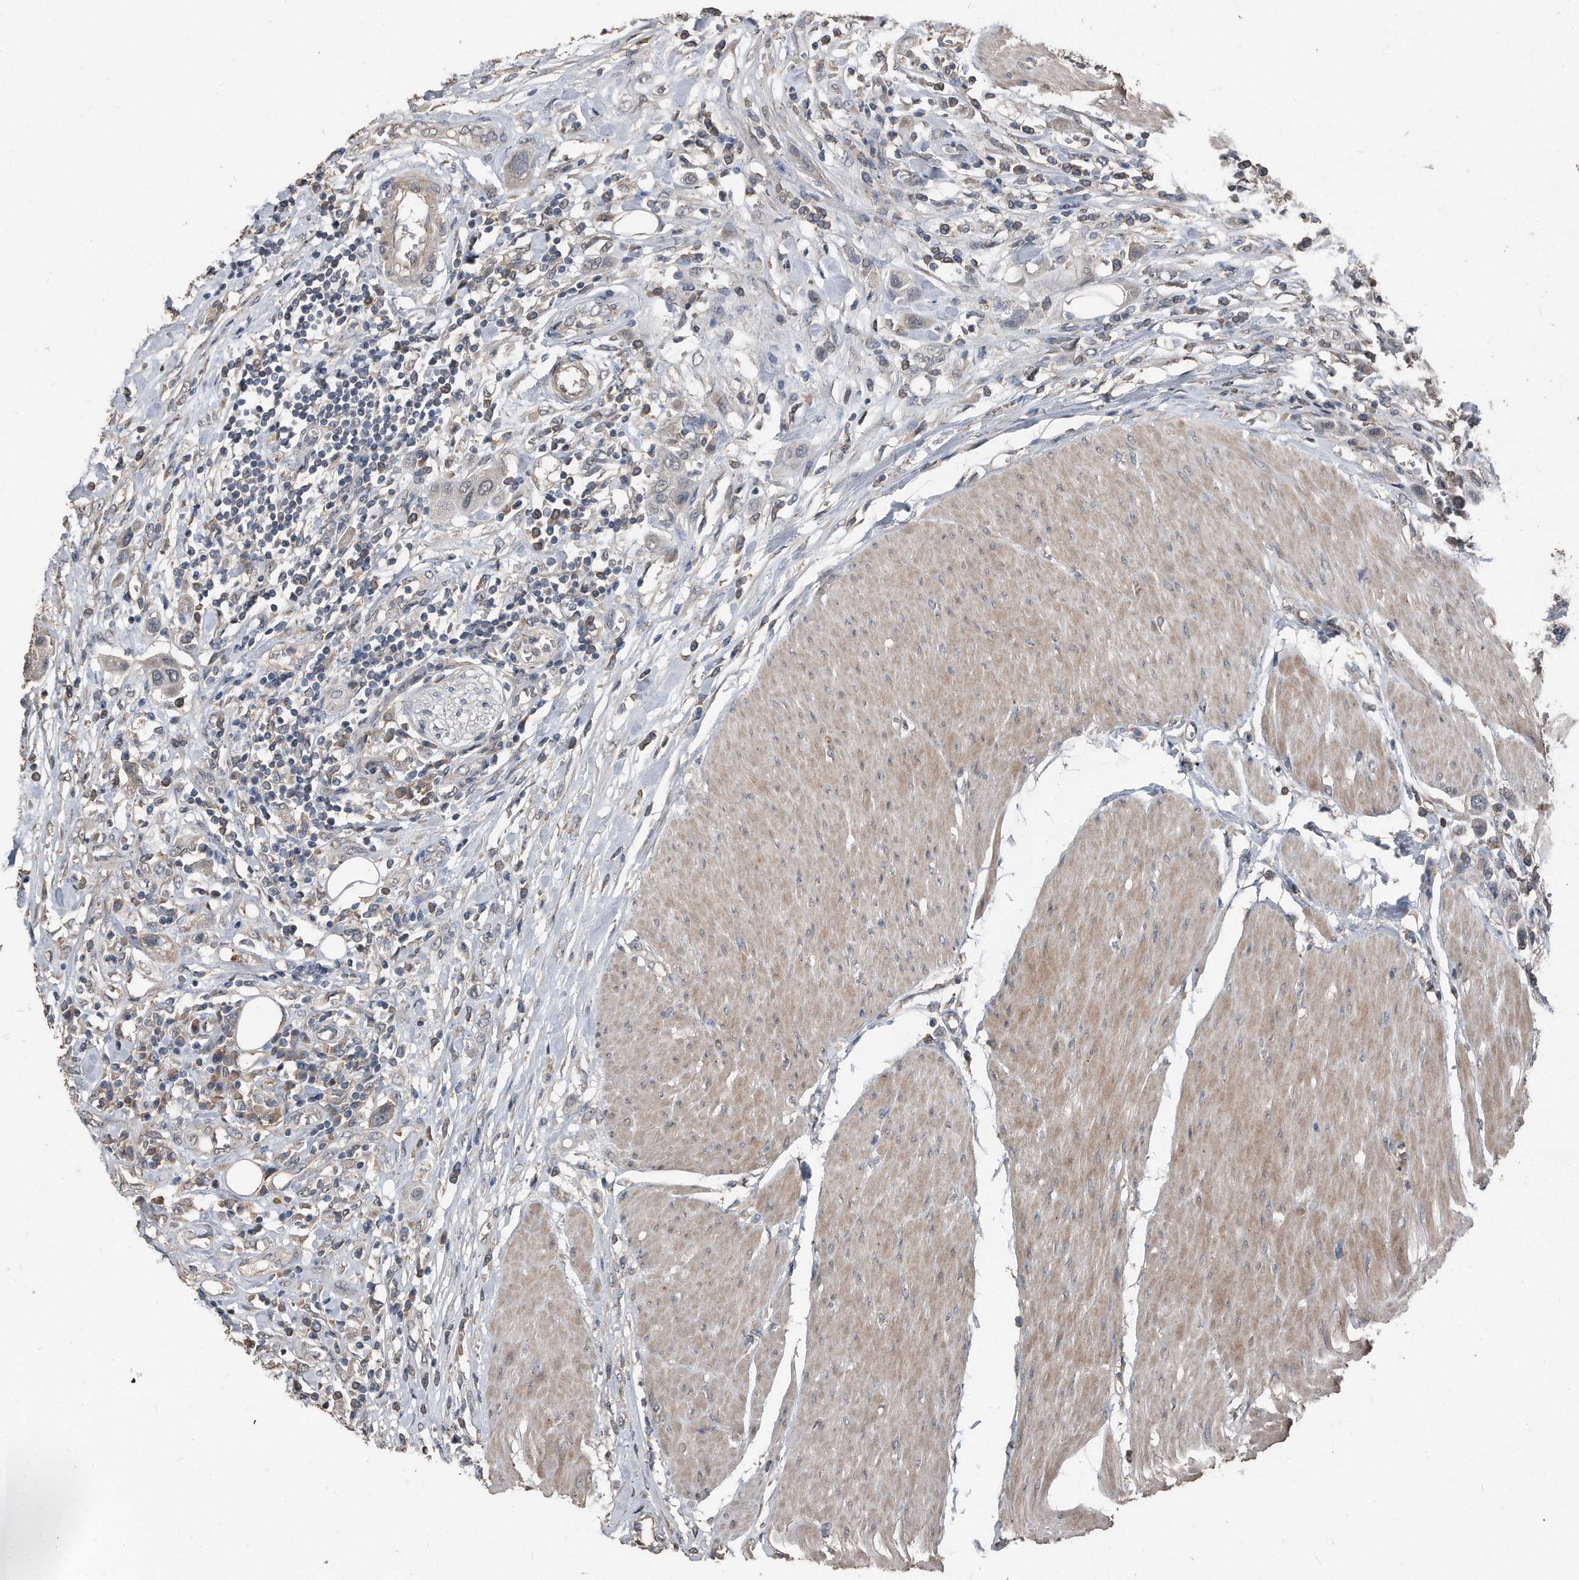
{"staining": {"intensity": "negative", "quantity": "none", "location": "none"}, "tissue": "urothelial cancer", "cell_type": "Tumor cells", "image_type": "cancer", "snomed": [{"axis": "morphology", "description": "Urothelial carcinoma, High grade"}, {"axis": "topography", "description": "Urinary bladder"}], "caption": "Protein analysis of urothelial cancer reveals no significant positivity in tumor cells.", "gene": "ANKRD10", "patient": {"sex": "male", "age": 50}}